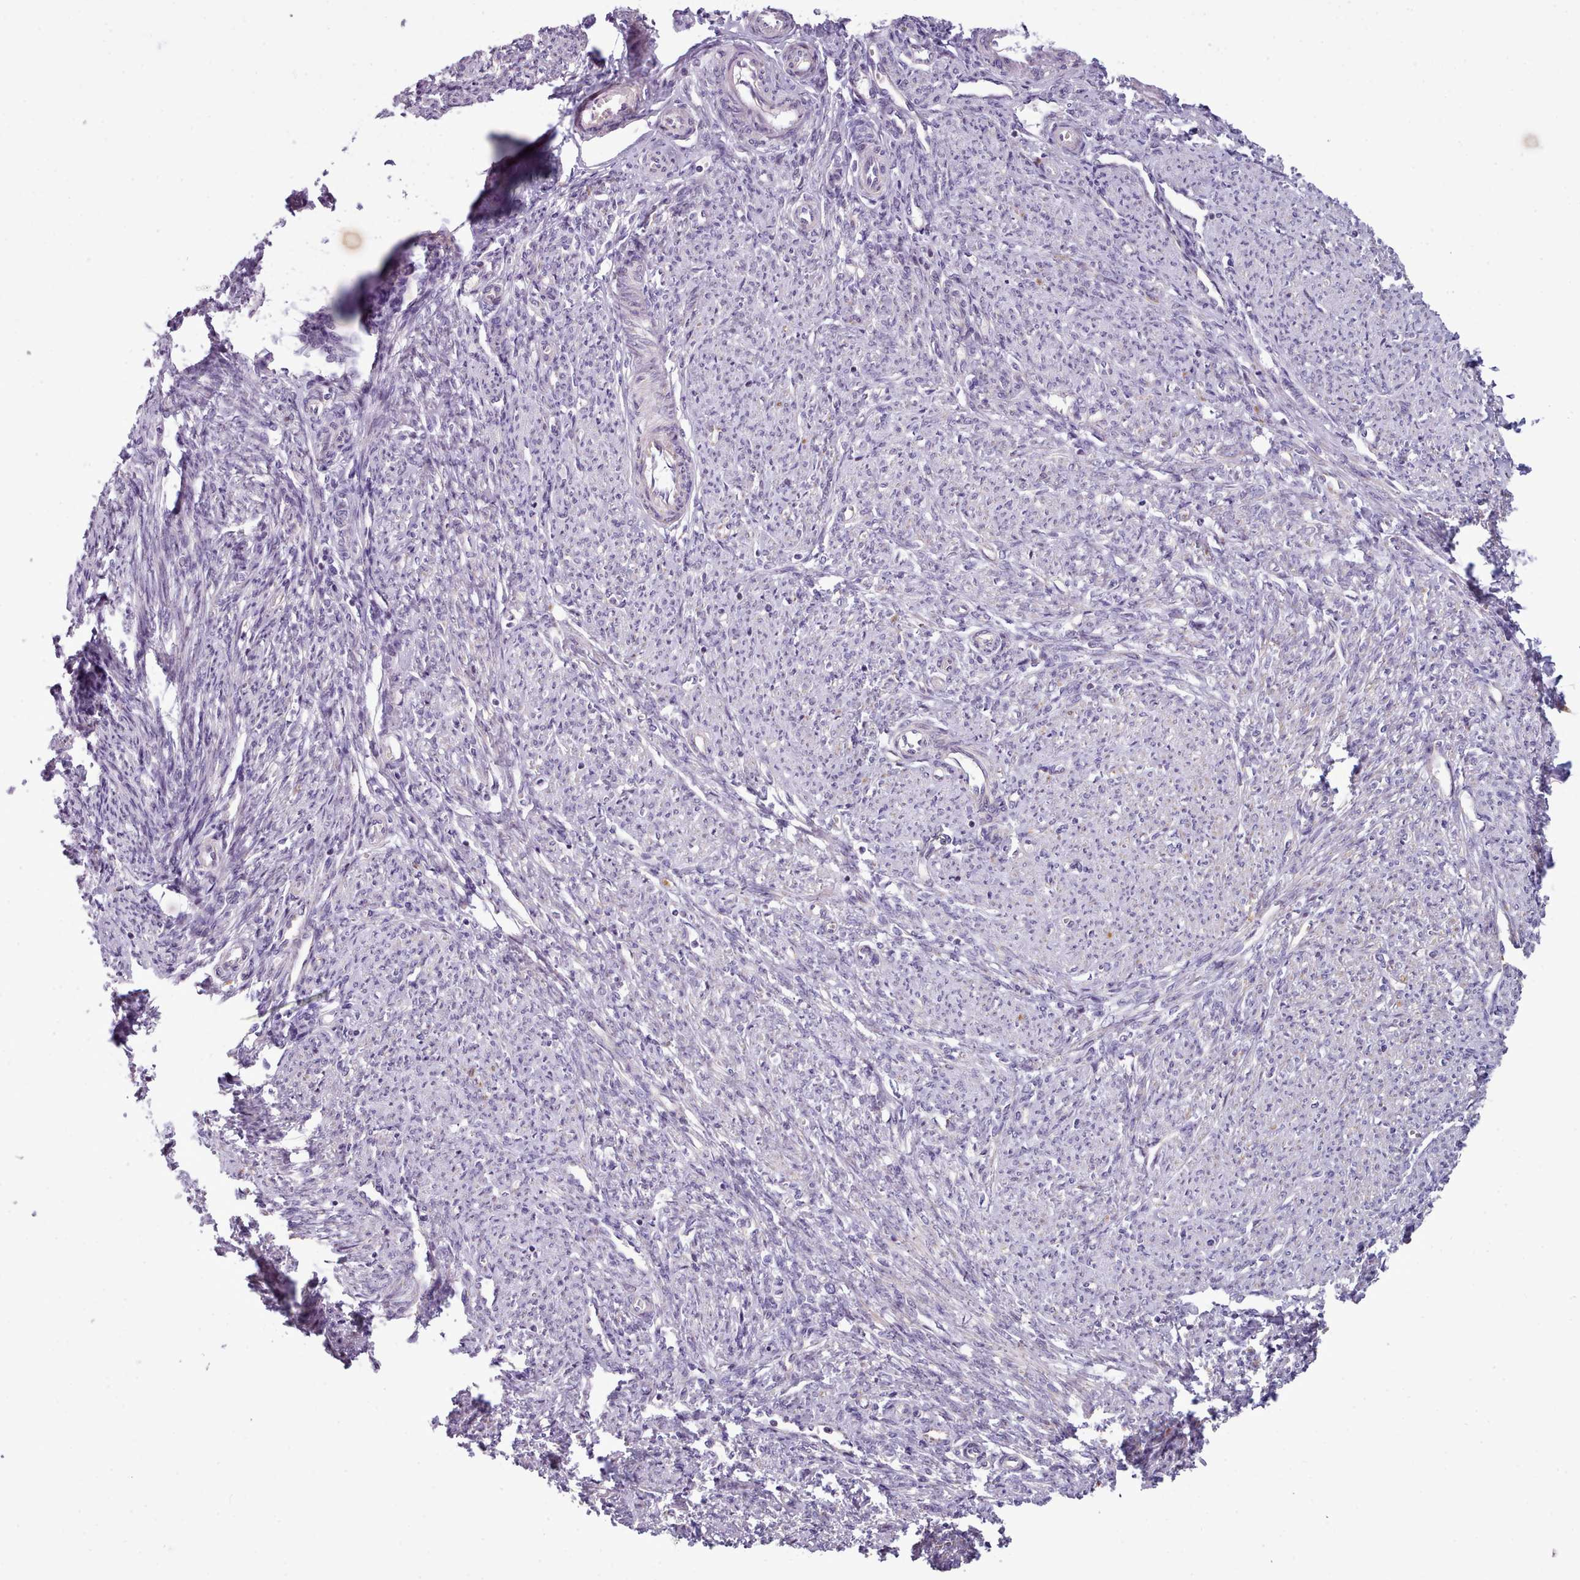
{"staining": {"intensity": "weak", "quantity": "<25%", "location": "cytoplasmic/membranous"}, "tissue": "smooth muscle", "cell_type": "Smooth muscle cells", "image_type": "normal", "snomed": [{"axis": "morphology", "description": "Normal tissue, NOS"}, {"axis": "topography", "description": "Smooth muscle"}, {"axis": "topography", "description": "Uterus"}], "caption": "This image is of benign smooth muscle stained with immunohistochemistry (IHC) to label a protein in brown with the nuclei are counter-stained blue. There is no expression in smooth muscle cells.", "gene": "SLC52A3", "patient": {"sex": "female", "age": 59}}